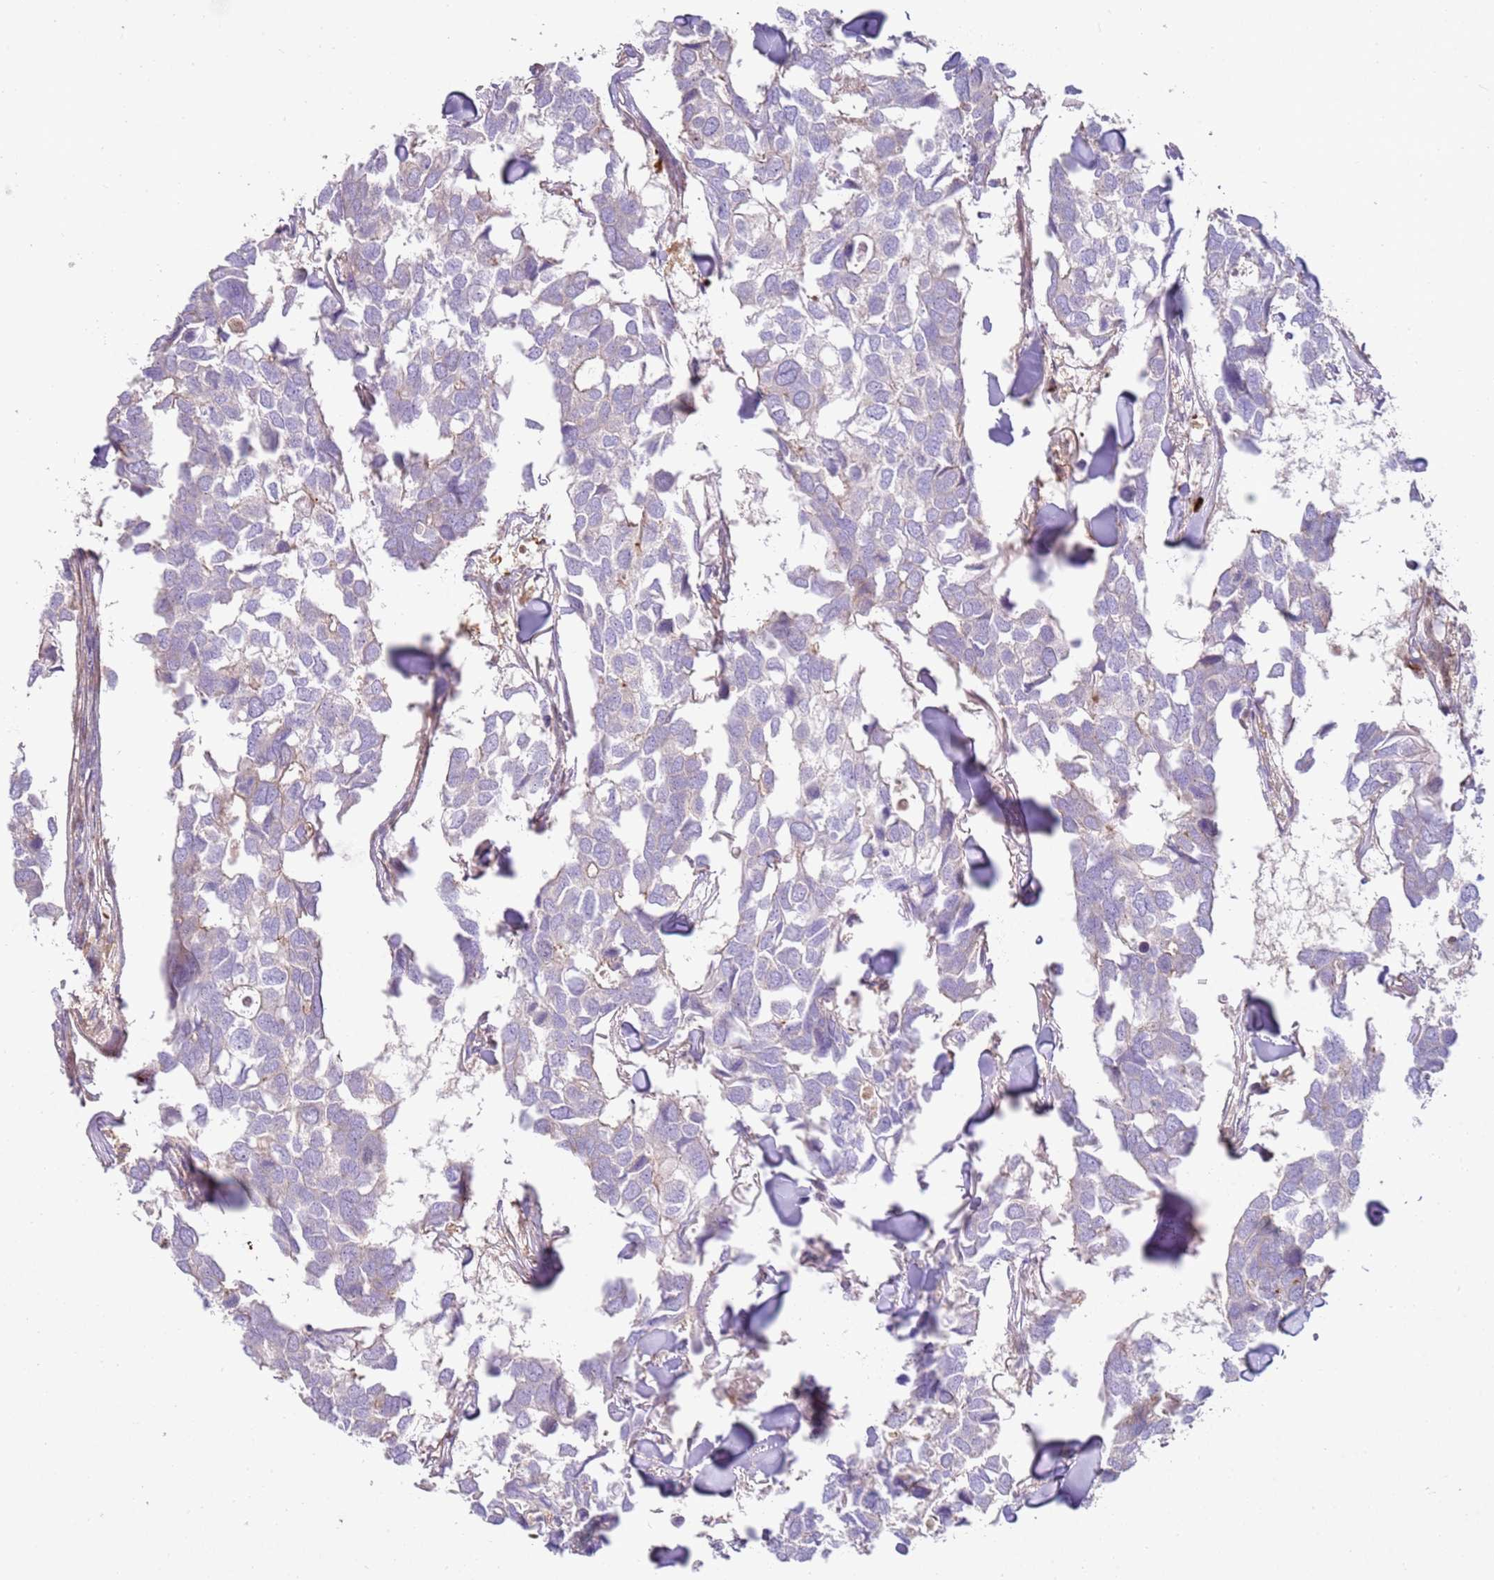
{"staining": {"intensity": "negative", "quantity": "none", "location": "none"}, "tissue": "breast cancer", "cell_type": "Tumor cells", "image_type": "cancer", "snomed": [{"axis": "morphology", "description": "Duct carcinoma"}, {"axis": "topography", "description": "Breast"}], "caption": "High power microscopy histopathology image of an IHC image of breast cancer (intraductal carcinoma), revealing no significant staining in tumor cells.", "gene": "FPR1", "patient": {"sex": "female", "age": 83}}